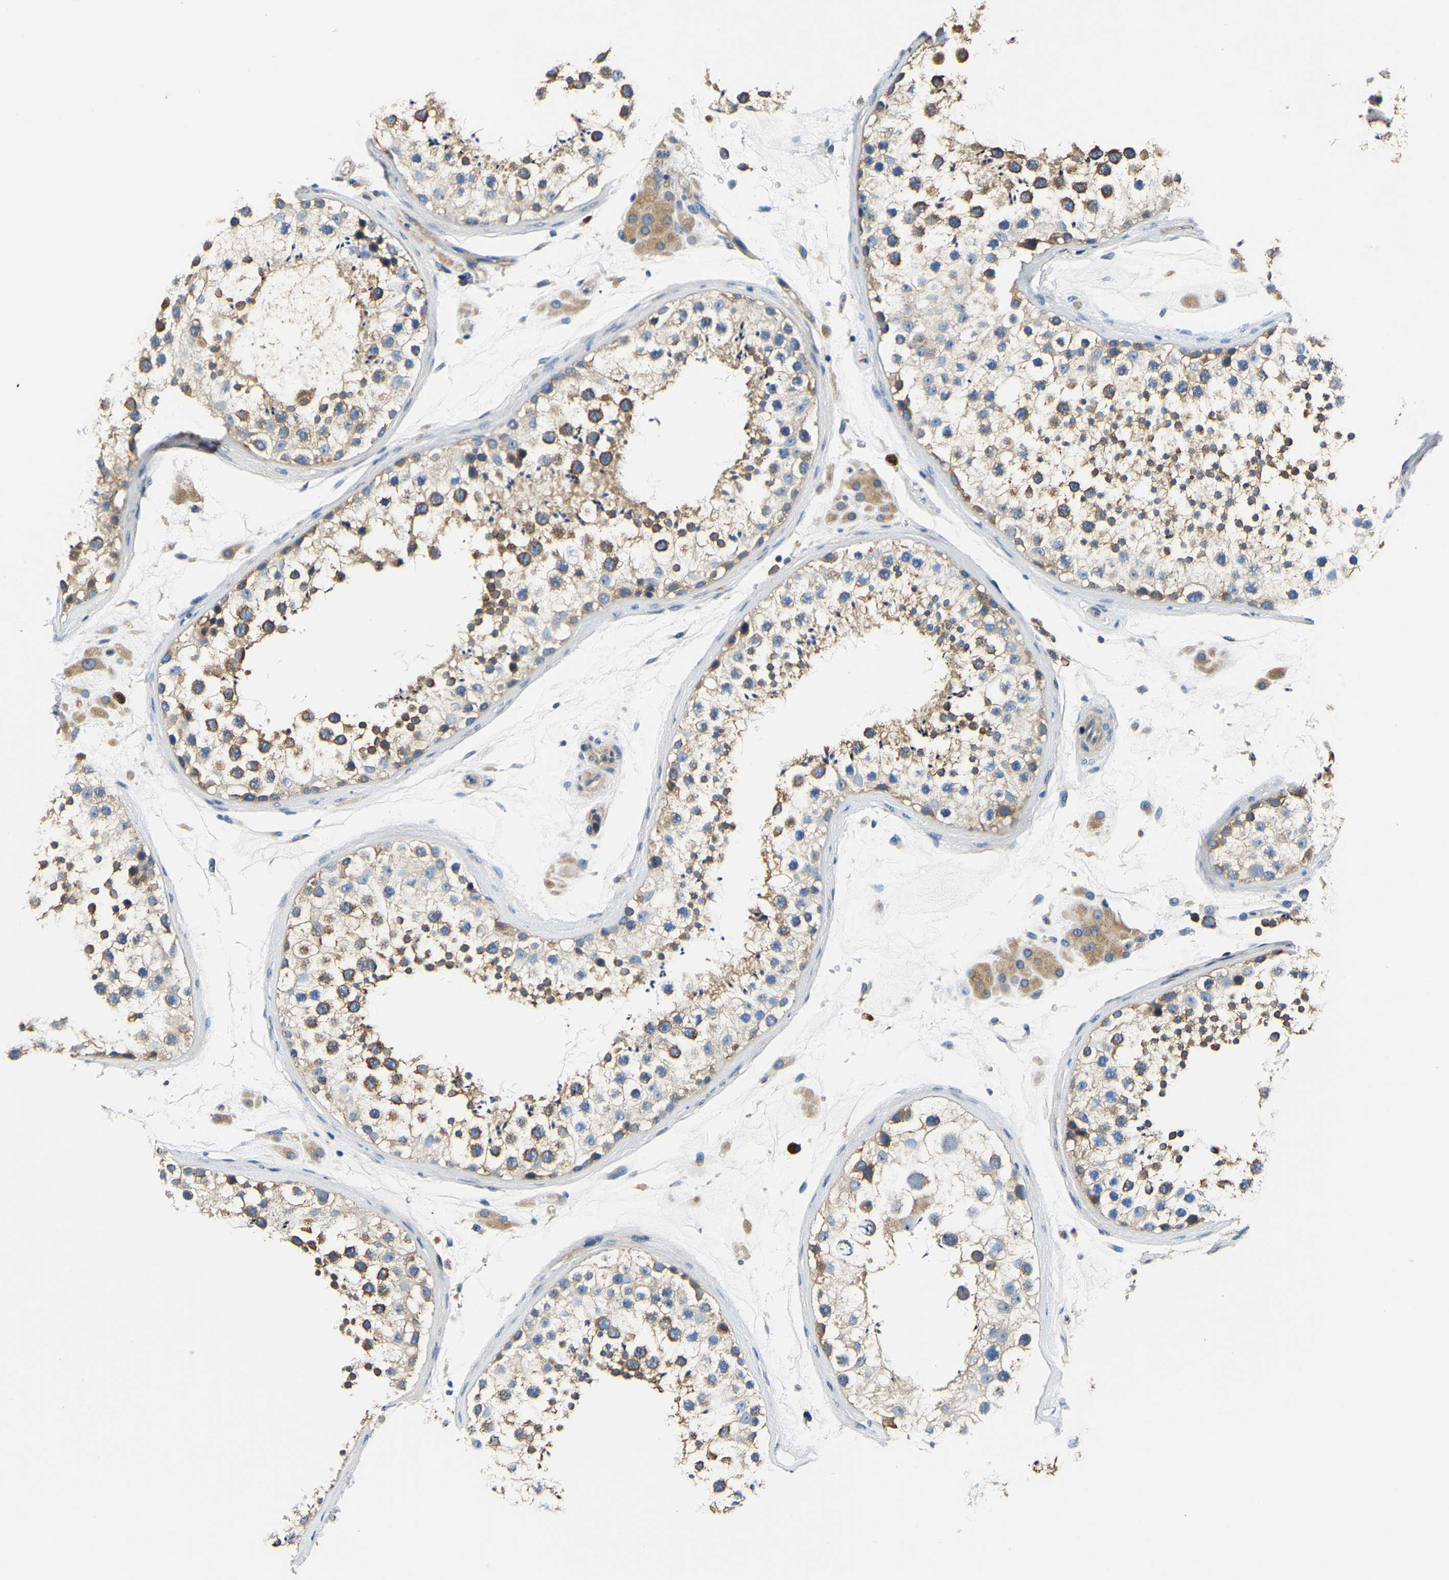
{"staining": {"intensity": "moderate", "quantity": "25%-75%", "location": "cytoplasmic/membranous"}, "tissue": "testis", "cell_type": "Cells in seminiferous ducts", "image_type": "normal", "snomed": [{"axis": "morphology", "description": "Normal tissue, NOS"}, {"axis": "topography", "description": "Testis"}], "caption": "Cells in seminiferous ducts demonstrate medium levels of moderate cytoplasmic/membranous staining in approximately 25%-75% of cells in unremarkable testis.", "gene": "CSDE1", "patient": {"sex": "male", "age": 46}}